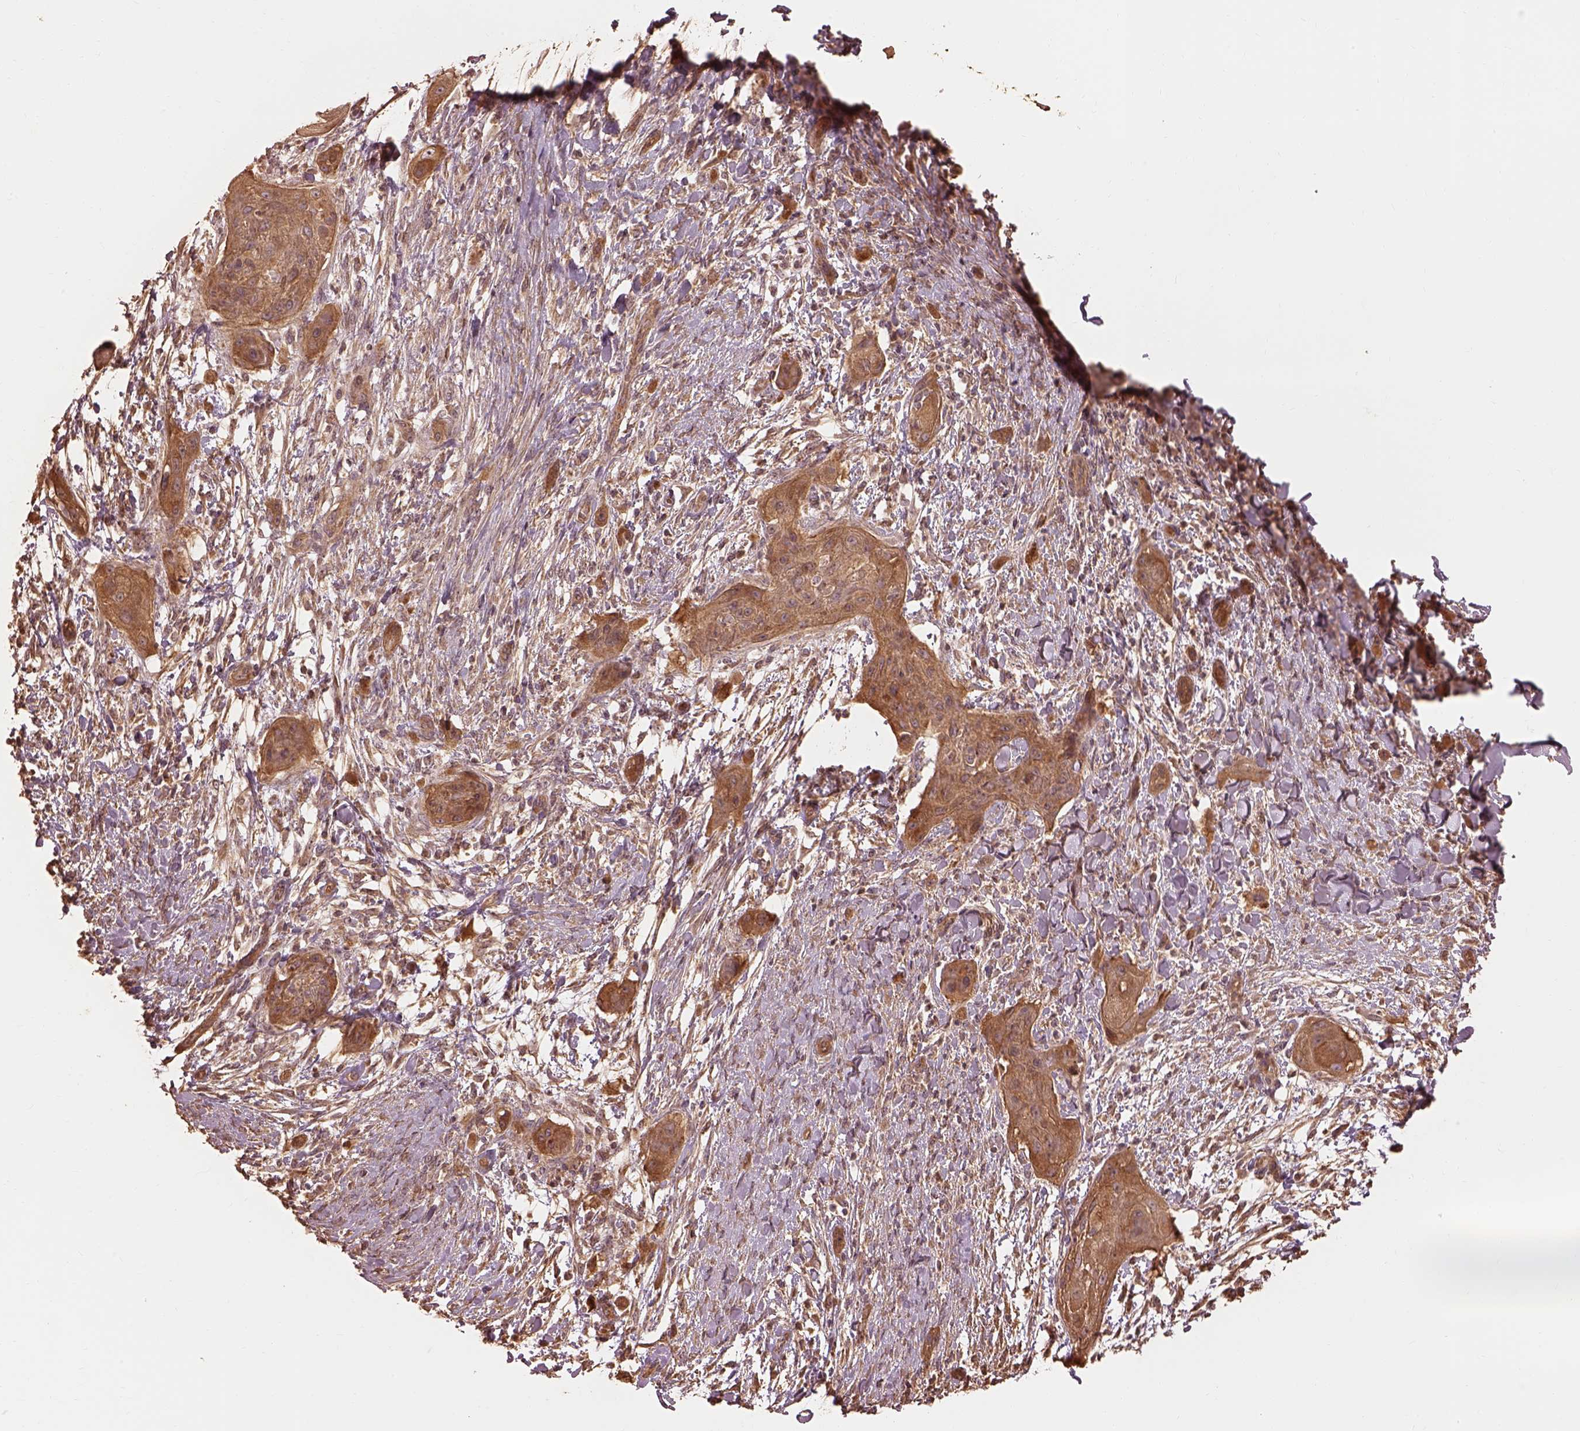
{"staining": {"intensity": "strong", "quantity": ">75%", "location": "cytoplasmic/membranous"}, "tissue": "skin cancer", "cell_type": "Tumor cells", "image_type": "cancer", "snomed": [{"axis": "morphology", "description": "Squamous cell carcinoma, NOS"}, {"axis": "topography", "description": "Skin"}], "caption": "IHC (DAB) staining of skin cancer displays strong cytoplasmic/membranous protein expression in about >75% of tumor cells. (brown staining indicates protein expression, while blue staining denotes nuclei).", "gene": "METTL4", "patient": {"sex": "male", "age": 62}}